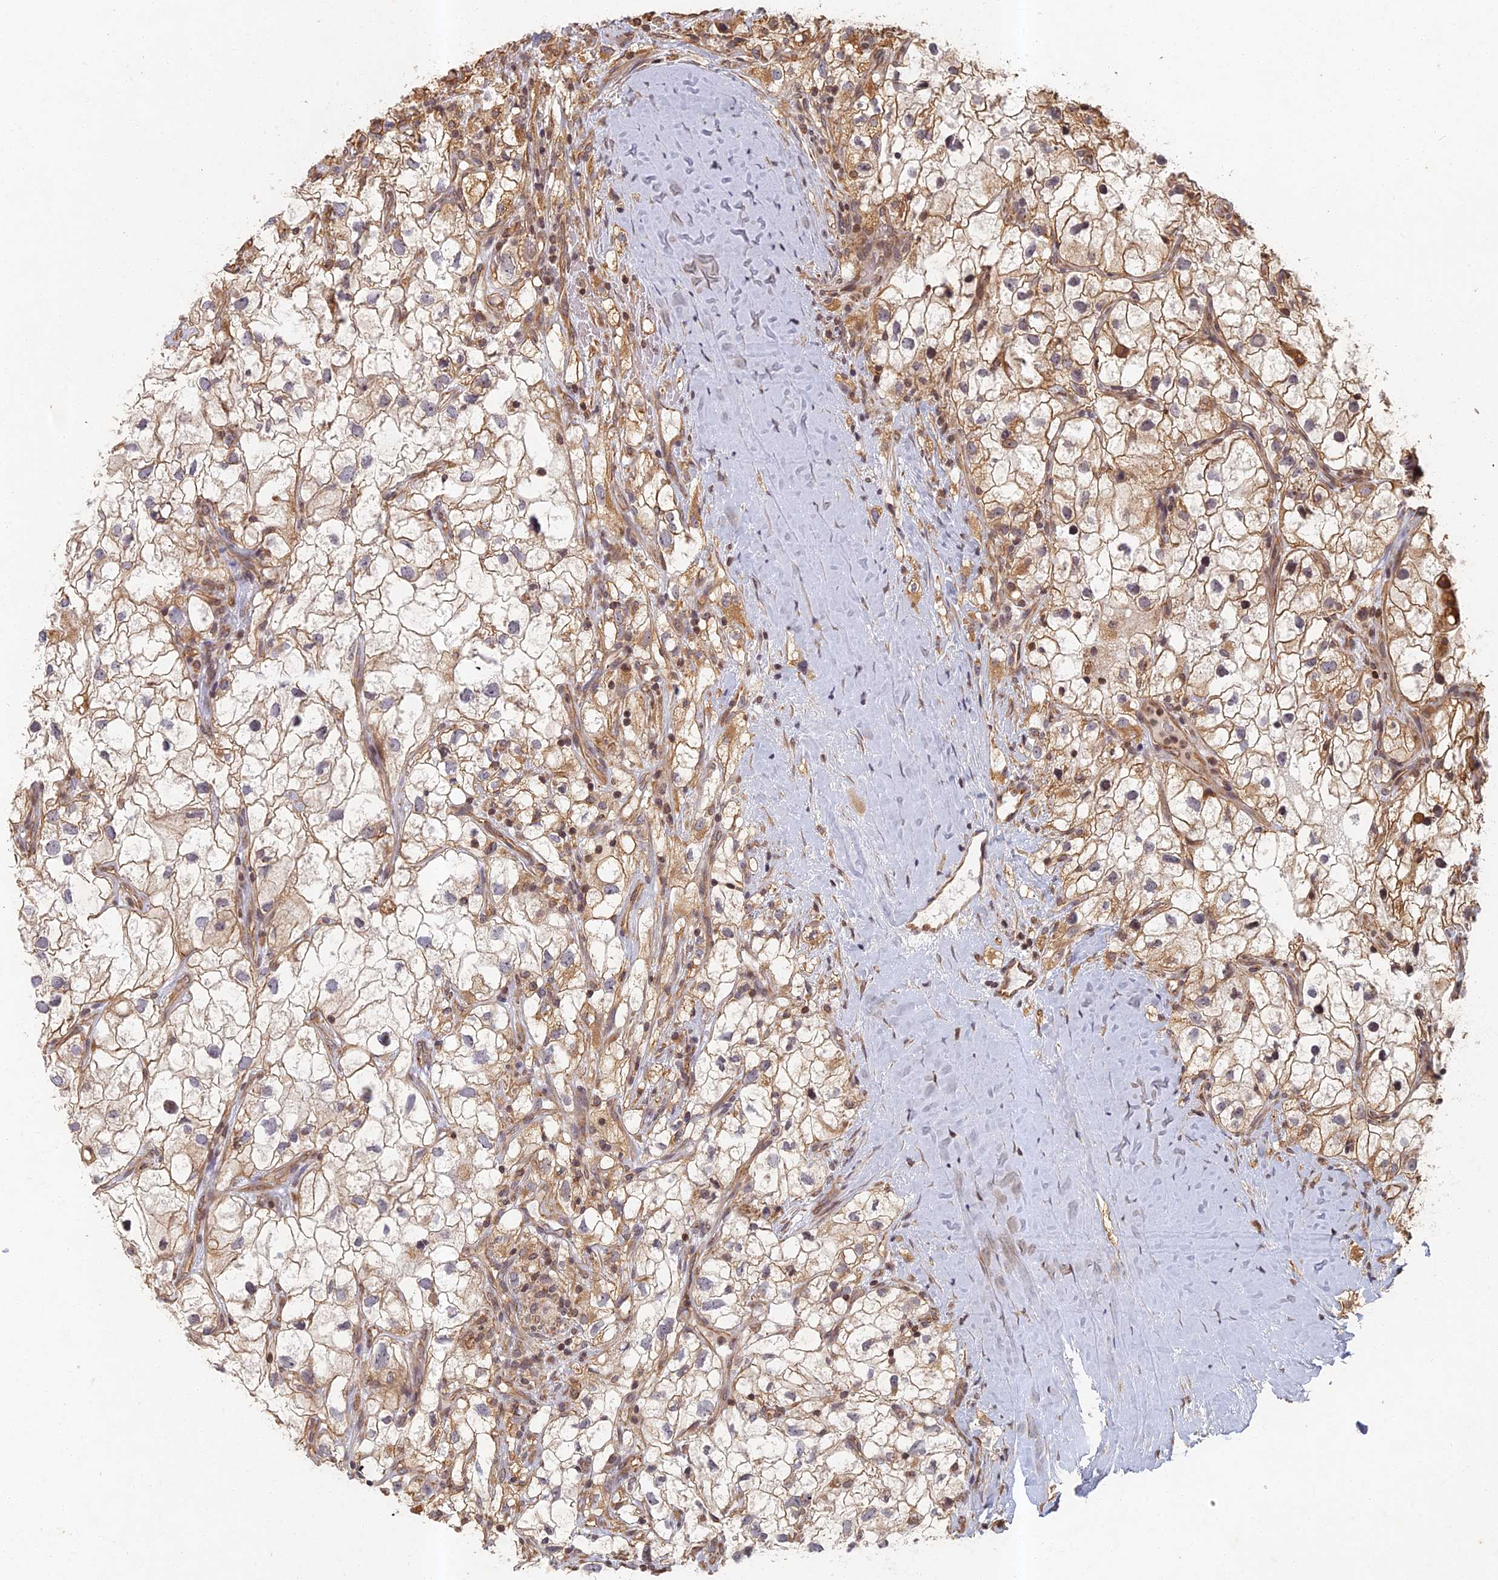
{"staining": {"intensity": "moderate", "quantity": "25%-75%", "location": "cytoplasmic/membranous"}, "tissue": "renal cancer", "cell_type": "Tumor cells", "image_type": "cancer", "snomed": [{"axis": "morphology", "description": "Adenocarcinoma, NOS"}, {"axis": "topography", "description": "Kidney"}], "caption": "Renal cancer stained with IHC displays moderate cytoplasmic/membranous positivity in about 25%-75% of tumor cells.", "gene": "ABCB10", "patient": {"sex": "male", "age": 59}}